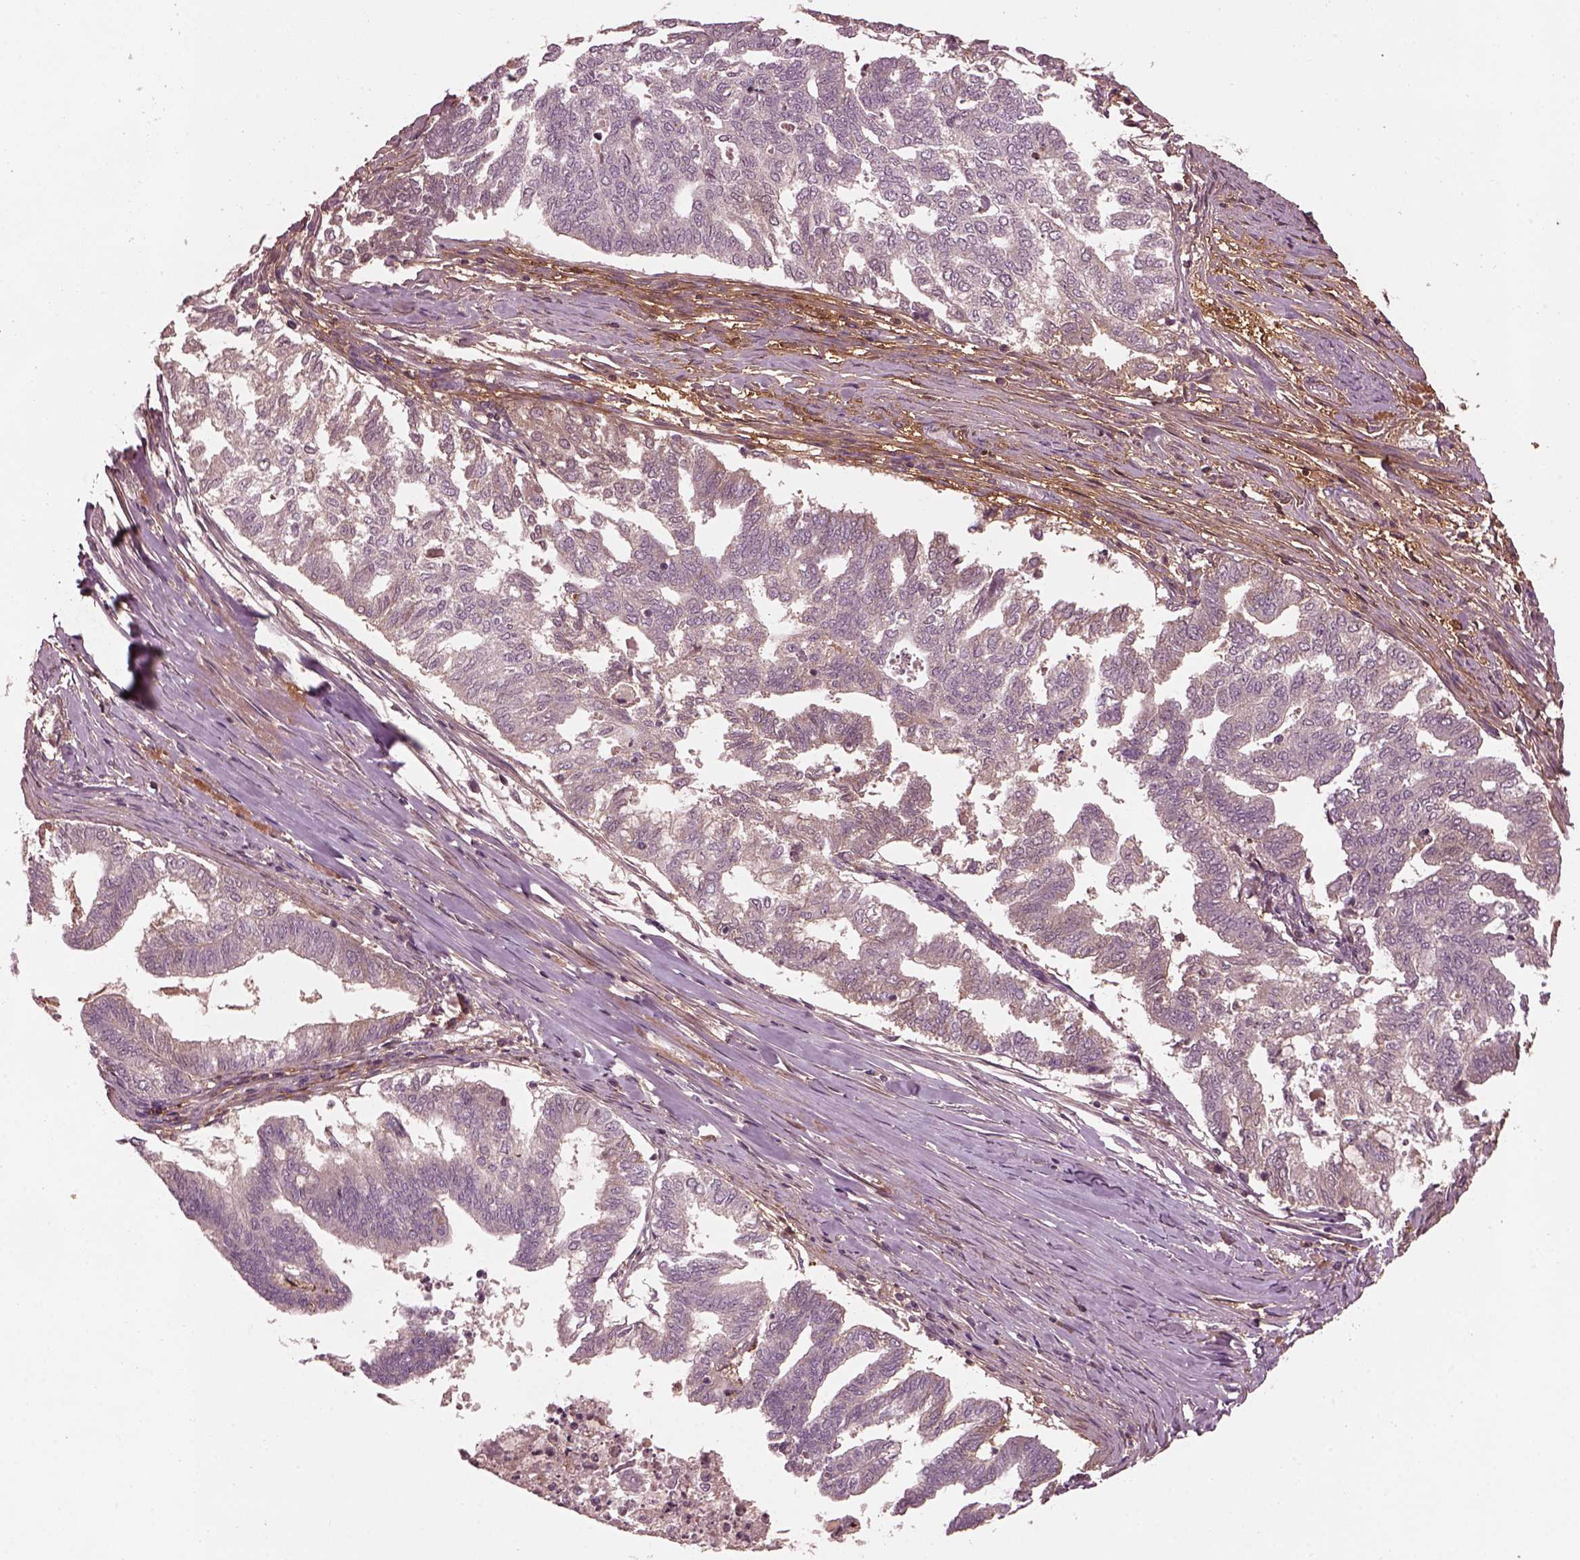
{"staining": {"intensity": "negative", "quantity": "none", "location": "none"}, "tissue": "endometrial cancer", "cell_type": "Tumor cells", "image_type": "cancer", "snomed": [{"axis": "morphology", "description": "Adenocarcinoma, NOS"}, {"axis": "topography", "description": "Endometrium"}], "caption": "Image shows no protein expression in tumor cells of endometrial cancer (adenocarcinoma) tissue.", "gene": "EFEMP1", "patient": {"sex": "female", "age": 79}}